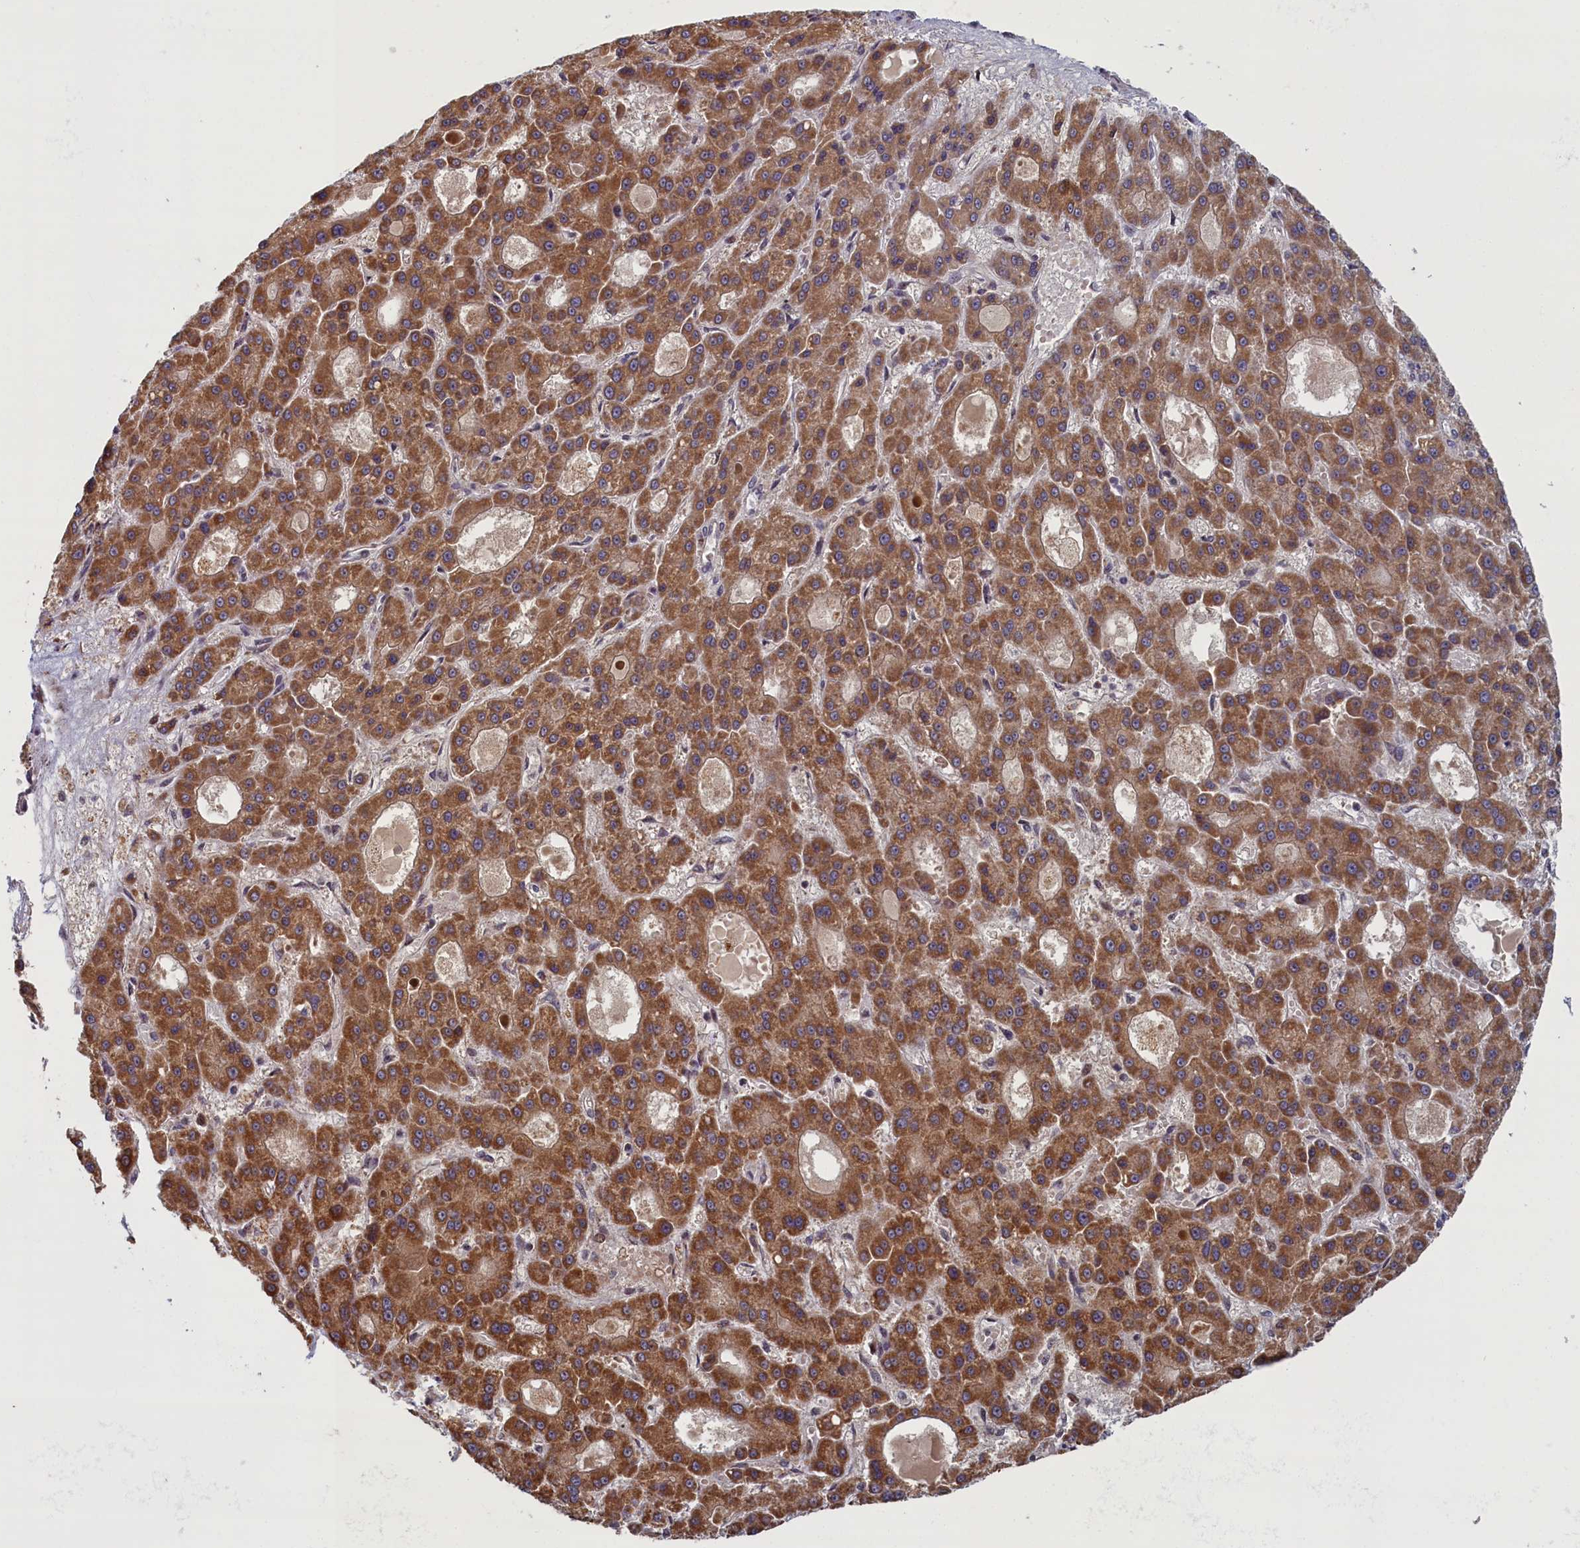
{"staining": {"intensity": "strong", "quantity": ">75%", "location": "cytoplasmic/membranous"}, "tissue": "liver cancer", "cell_type": "Tumor cells", "image_type": "cancer", "snomed": [{"axis": "morphology", "description": "Carcinoma, Hepatocellular, NOS"}, {"axis": "topography", "description": "Liver"}], "caption": "Immunohistochemical staining of liver cancer (hepatocellular carcinoma) demonstrates high levels of strong cytoplasmic/membranous staining in about >75% of tumor cells.", "gene": "PLA2G10", "patient": {"sex": "male", "age": 70}}